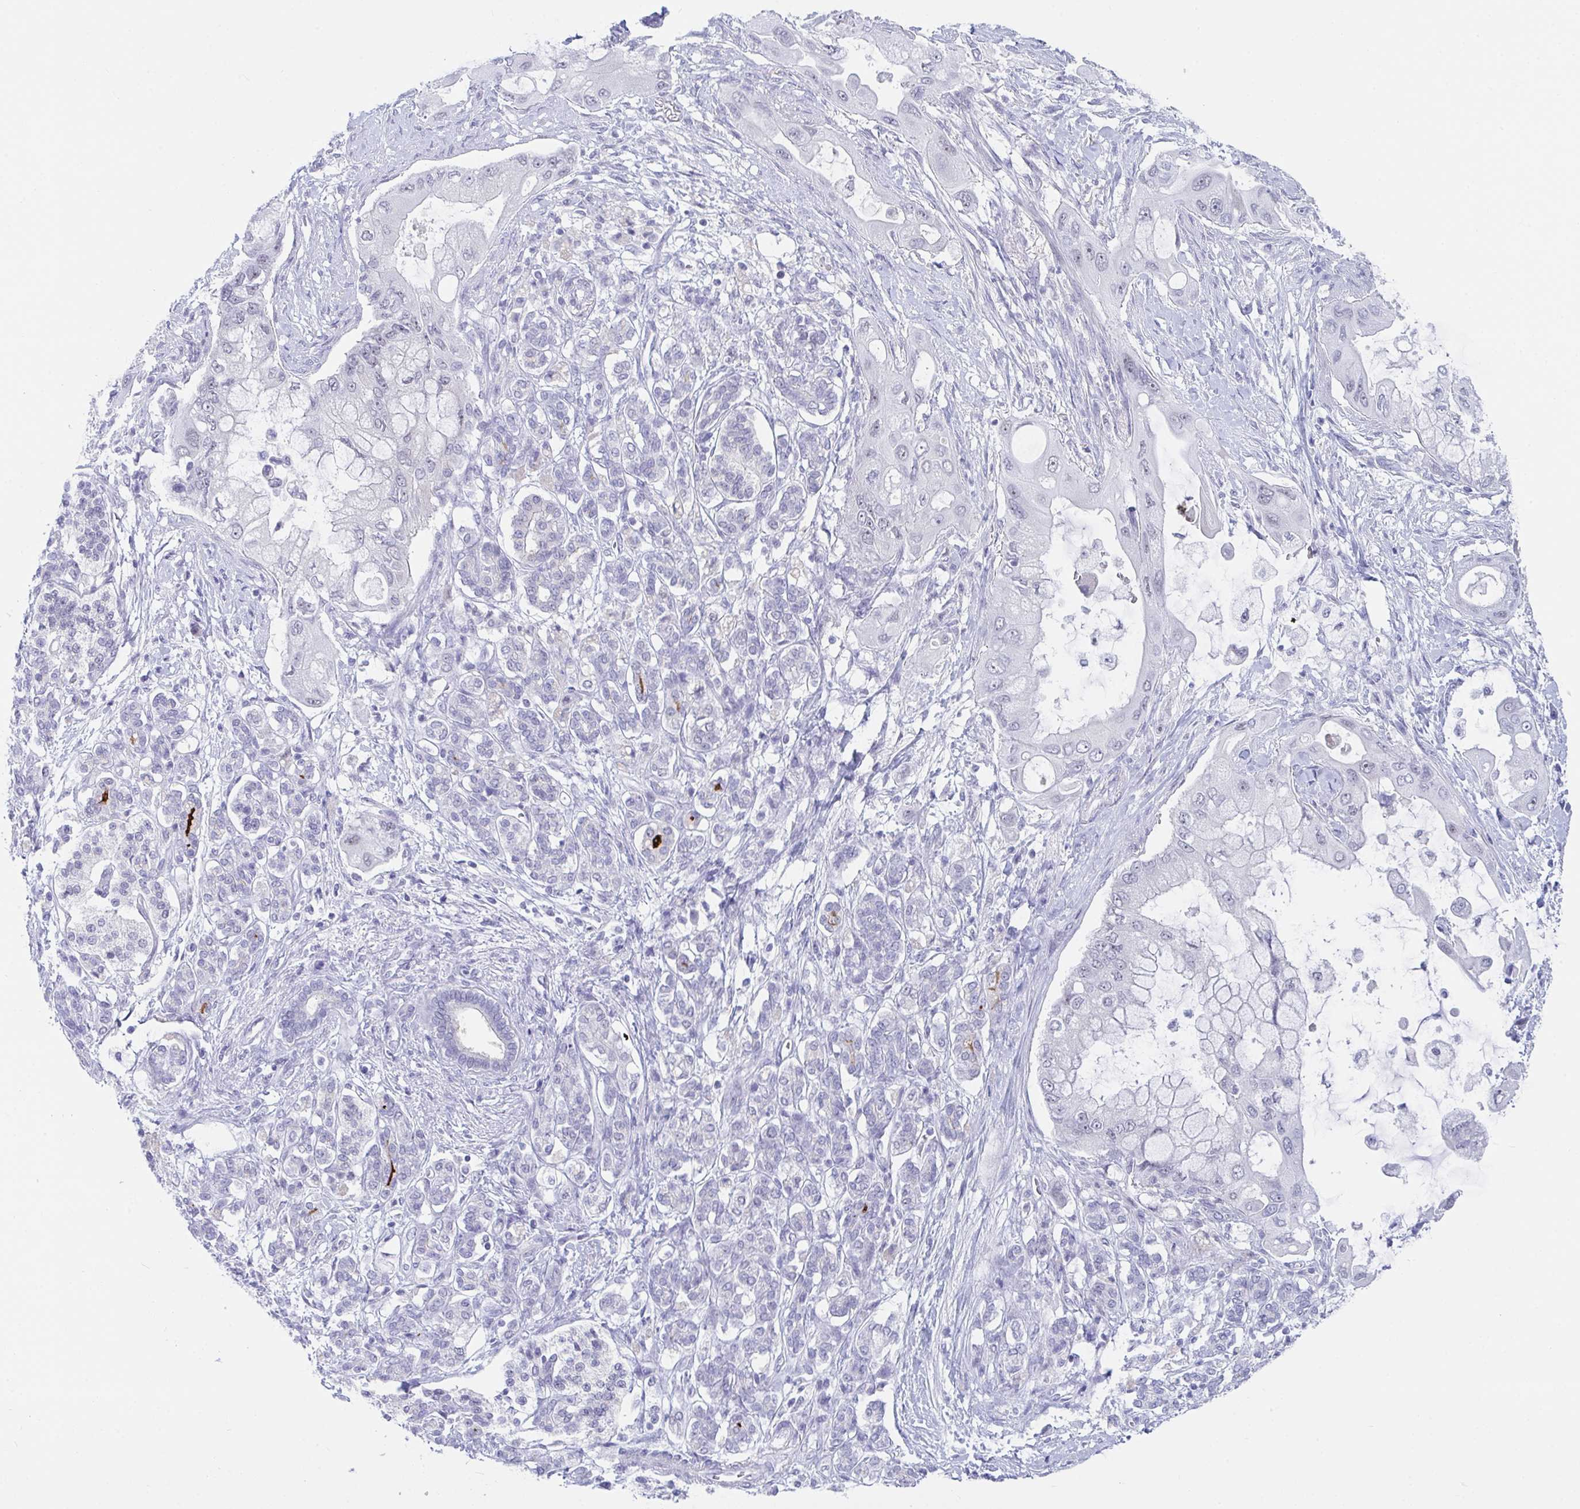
{"staining": {"intensity": "negative", "quantity": "none", "location": "none"}, "tissue": "pancreatic cancer", "cell_type": "Tumor cells", "image_type": "cancer", "snomed": [{"axis": "morphology", "description": "Adenocarcinoma, NOS"}, {"axis": "topography", "description": "Pancreas"}], "caption": "Immunohistochemical staining of pancreatic cancer displays no significant expression in tumor cells.", "gene": "DAOA", "patient": {"sex": "male", "age": 57}}